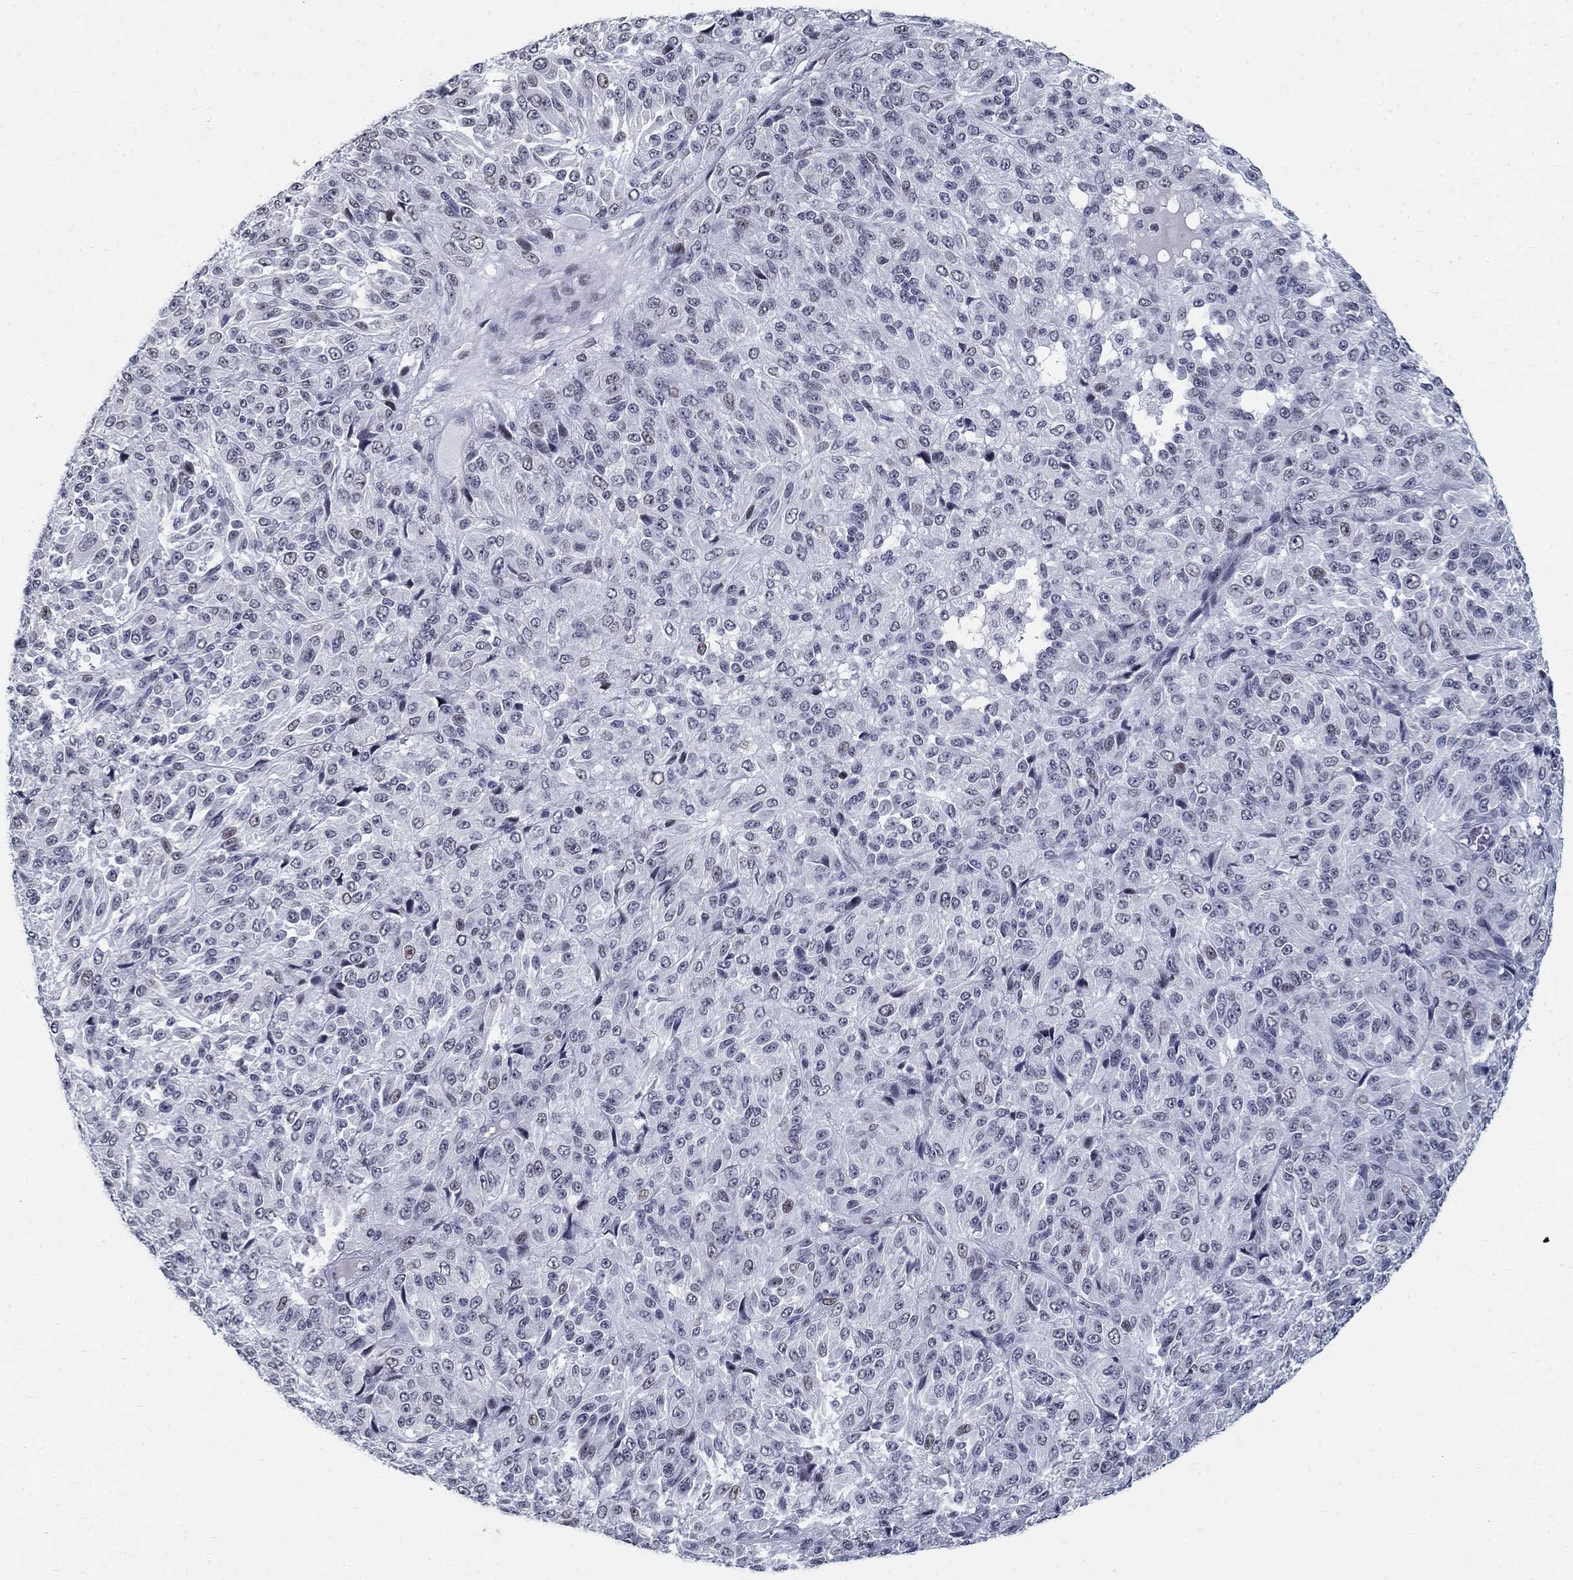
{"staining": {"intensity": "negative", "quantity": "none", "location": "none"}, "tissue": "melanoma", "cell_type": "Tumor cells", "image_type": "cancer", "snomed": [{"axis": "morphology", "description": "Malignant melanoma, Metastatic site"}, {"axis": "topography", "description": "Brain"}], "caption": "This is an immunohistochemistry (IHC) histopathology image of melanoma. There is no staining in tumor cells.", "gene": "BHLHE22", "patient": {"sex": "female", "age": 56}}